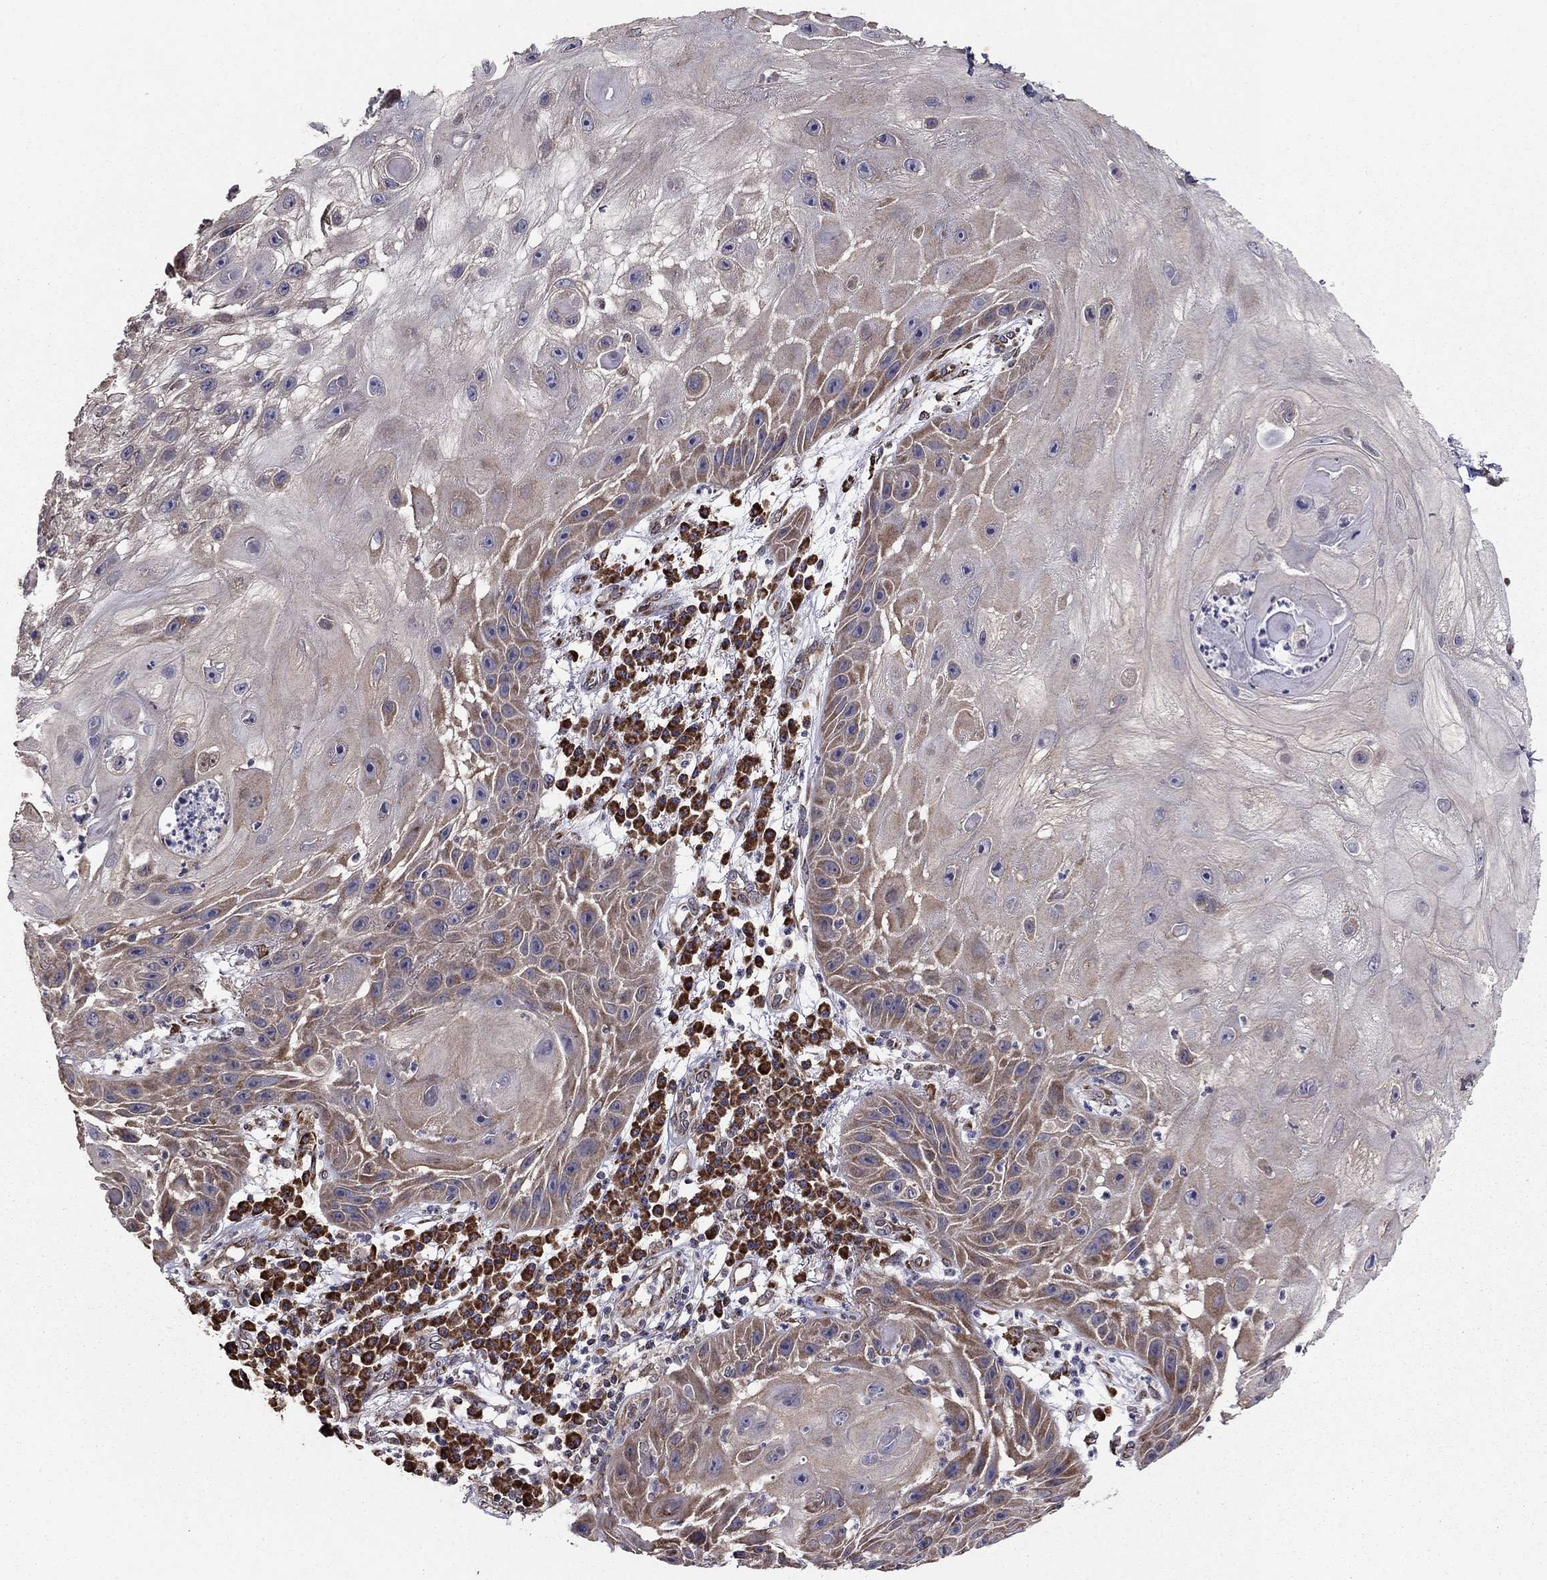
{"staining": {"intensity": "moderate", "quantity": "<25%", "location": "cytoplasmic/membranous"}, "tissue": "skin cancer", "cell_type": "Tumor cells", "image_type": "cancer", "snomed": [{"axis": "morphology", "description": "Normal tissue, NOS"}, {"axis": "morphology", "description": "Squamous cell carcinoma, NOS"}, {"axis": "topography", "description": "Skin"}], "caption": "The image reveals a brown stain indicating the presence of a protein in the cytoplasmic/membranous of tumor cells in skin squamous cell carcinoma.", "gene": "NKIRAS1", "patient": {"sex": "male", "age": 79}}